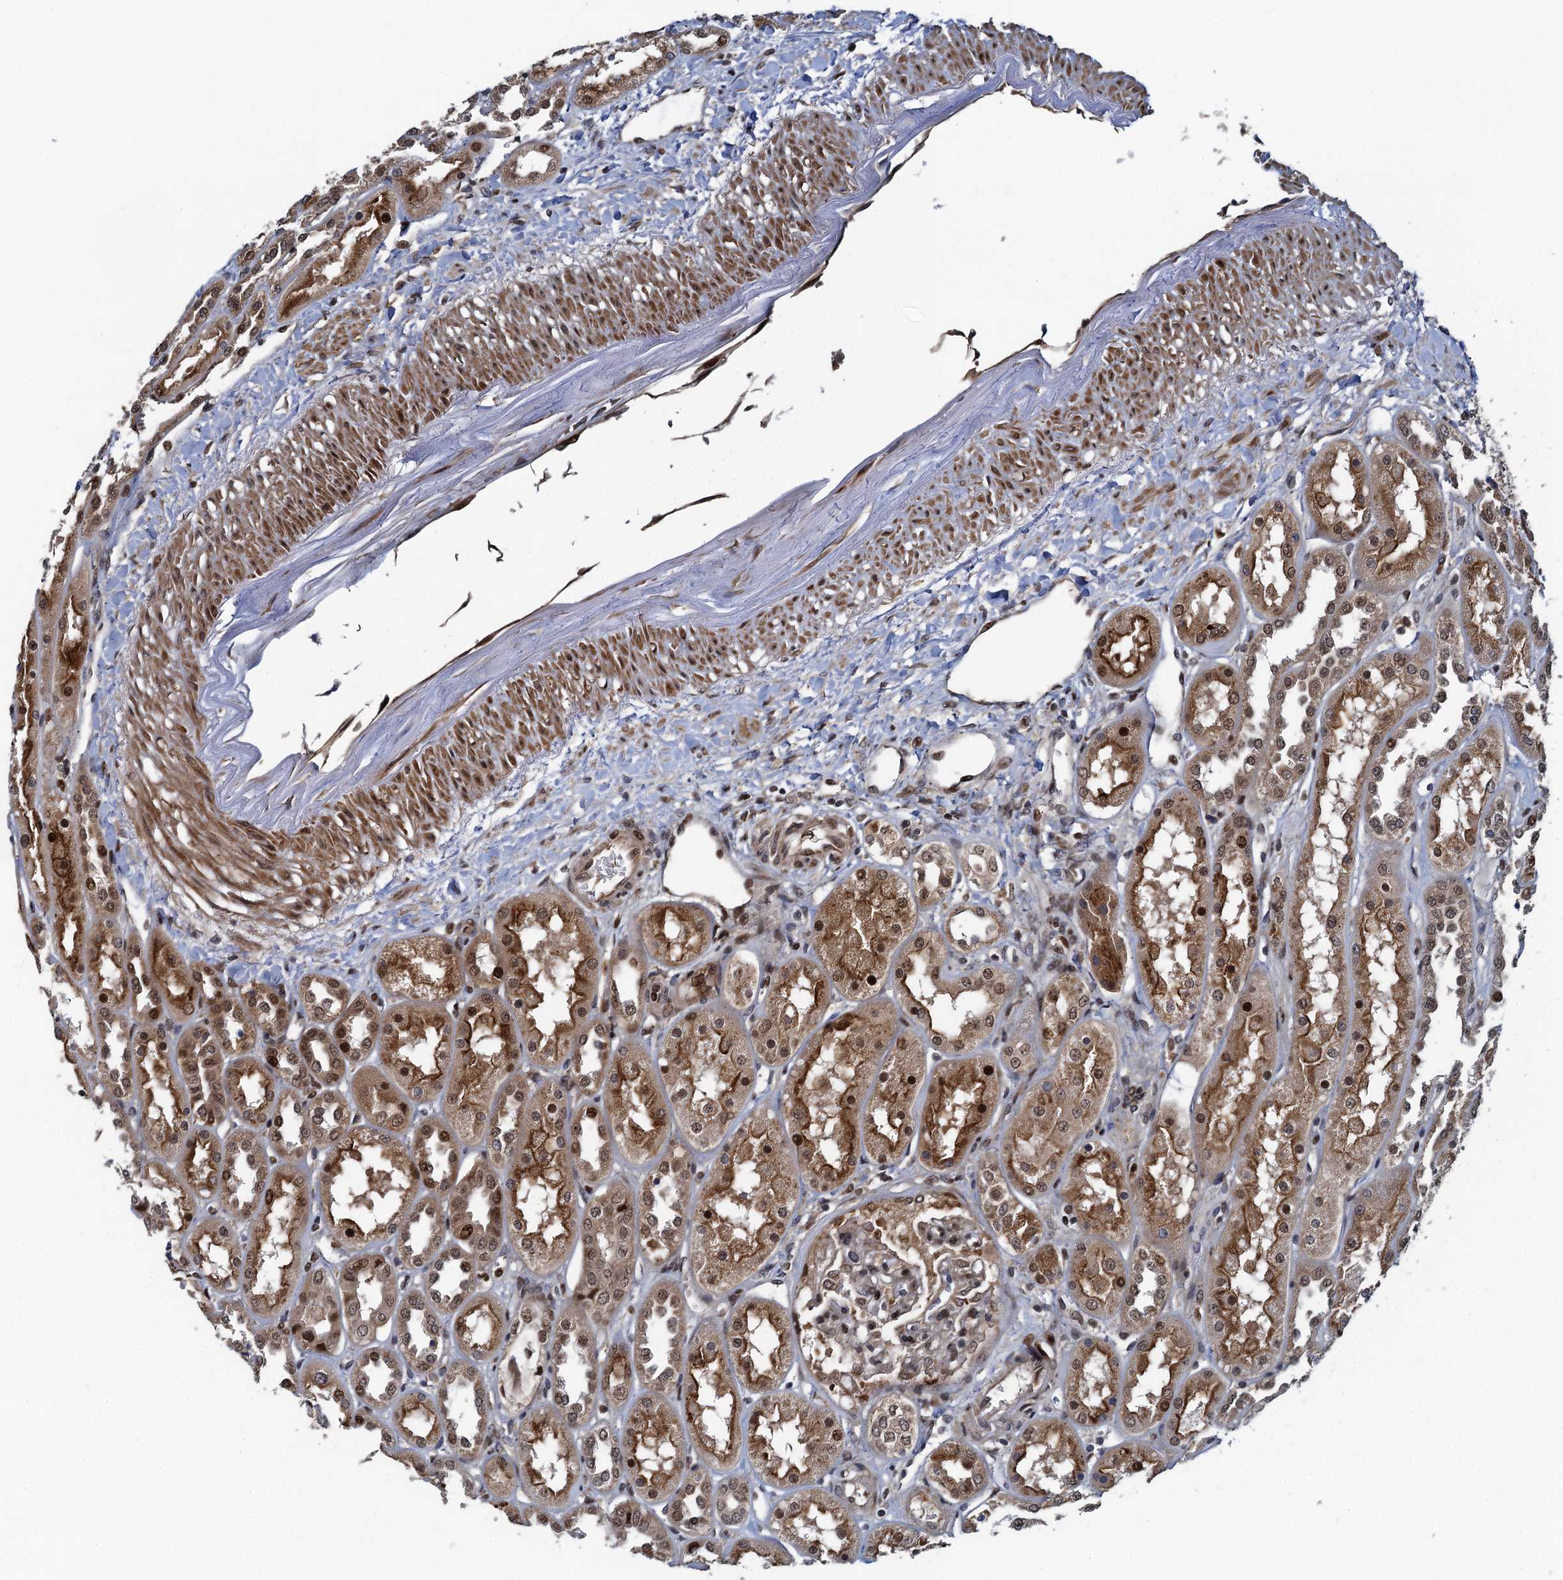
{"staining": {"intensity": "moderate", "quantity": "25%-75%", "location": "cytoplasmic/membranous,nuclear"}, "tissue": "kidney", "cell_type": "Cells in glomeruli", "image_type": "normal", "snomed": [{"axis": "morphology", "description": "Normal tissue, NOS"}, {"axis": "topography", "description": "Kidney"}], "caption": "High-magnification brightfield microscopy of benign kidney stained with DAB (3,3'-diaminobenzidine) (brown) and counterstained with hematoxylin (blue). cells in glomeruli exhibit moderate cytoplasmic/membranous,nuclear staining is present in approximately25%-75% of cells. (brown staining indicates protein expression, while blue staining denotes nuclei).", "gene": "ATOSA", "patient": {"sex": "male", "age": 70}}